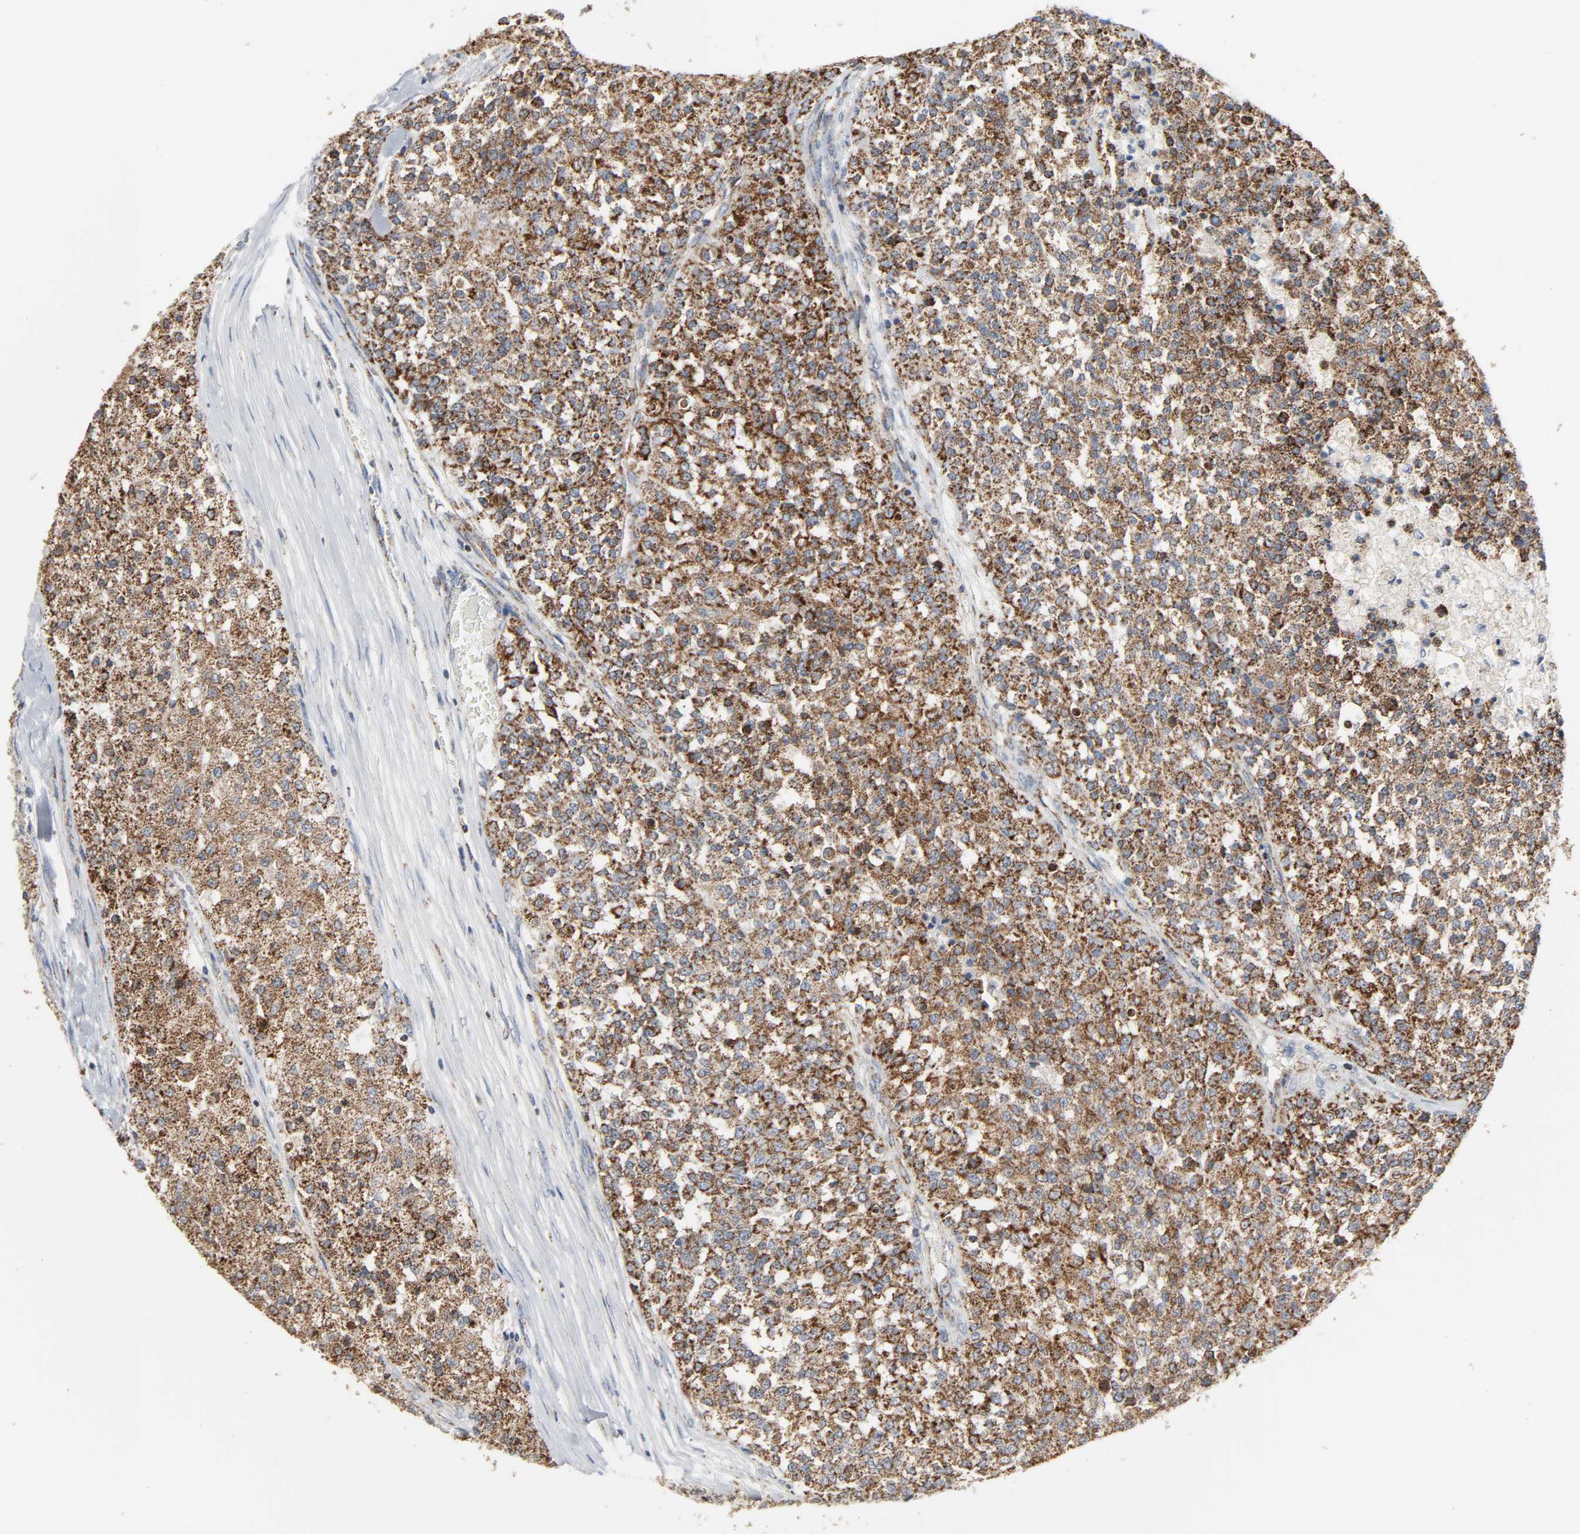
{"staining": {"intensity": "strong", "quantity": ">75%", "location": "cytoplasmic/membranous"}, "tissue": "testis cancer", "cell_type": "Tumor cells", "image_type": "cancer", "snomed": [{"axis": "morphology", "description": "Seminoma, NOS"}, {"axis": "topography", "description": "Testis"}], "caption": "Immunohistochemistry (DAB) staining of testis seminoma exhibits strong cytoplasmic/membranous protein positivity in about >75% of tumor cells.", "gene": "ACAT1", "patient": {"sex": "male", "age": 59}}